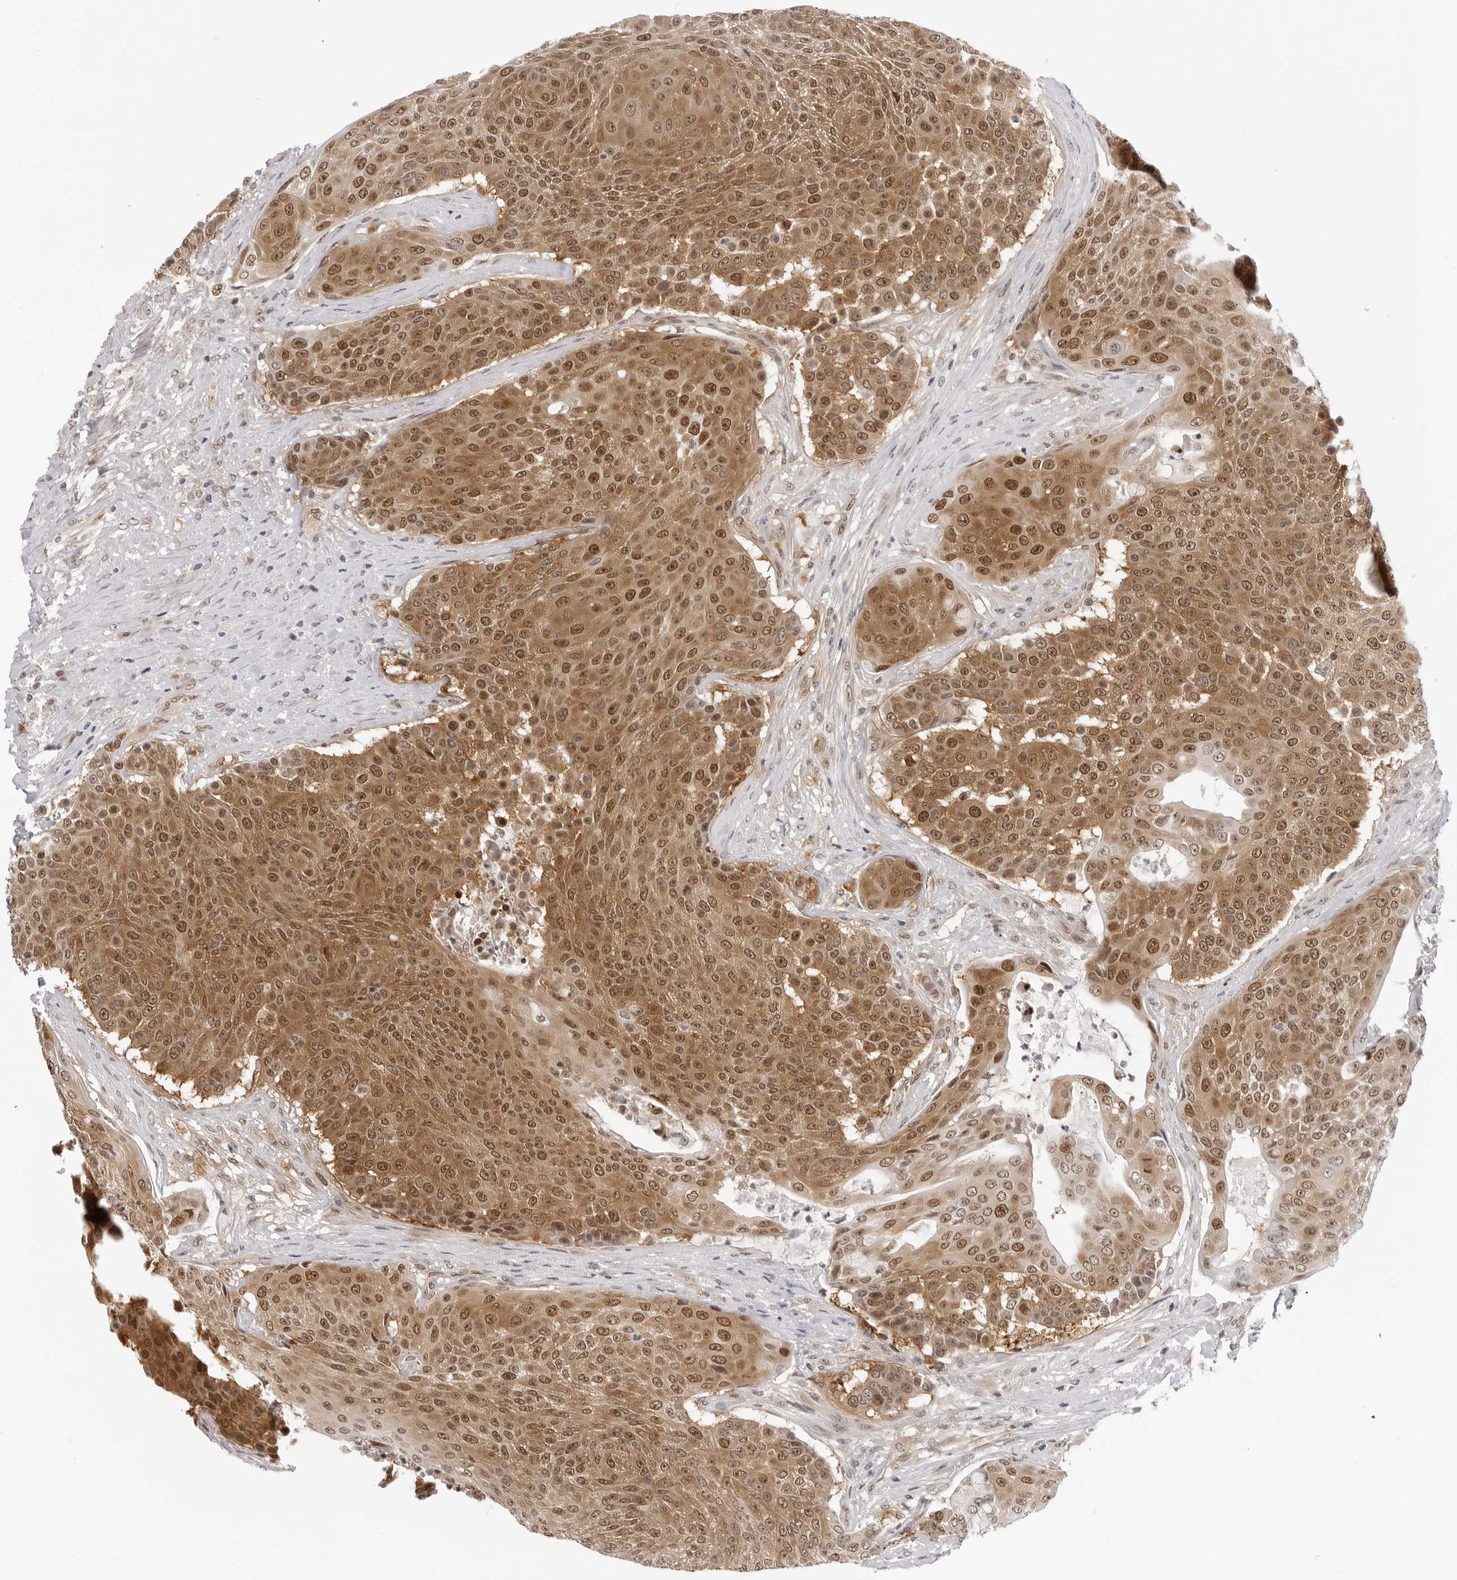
{"staining": {"intensity": "moderate", "quantity": ">75%", "location": "cytoplasmic/membranous,nuclear"}, "tissue": "urothelial cancer", "cell_type": "Tumor cells", "image_type": "cancer", "snomed": [{"axis": "morphology", "description": "Urothelial carcinoma, High grade"}, {"axis": "topography", "description": "Urinary bladder"}], "caption": "IHC staining of urothelial cancer, which shows medium levels of moderate cytoplasmic/membranous and nuclear positivity in about >75% of tumor cells indicating moderate cytoplasmic/membranous and nuclear protein positivity. The staining was performed using DAB (brown) for protein detection and nuclei were counterstained in hematoxylin (blue).", "gene": "WDR77", "patient": {"sex": "female", "age": 63}}